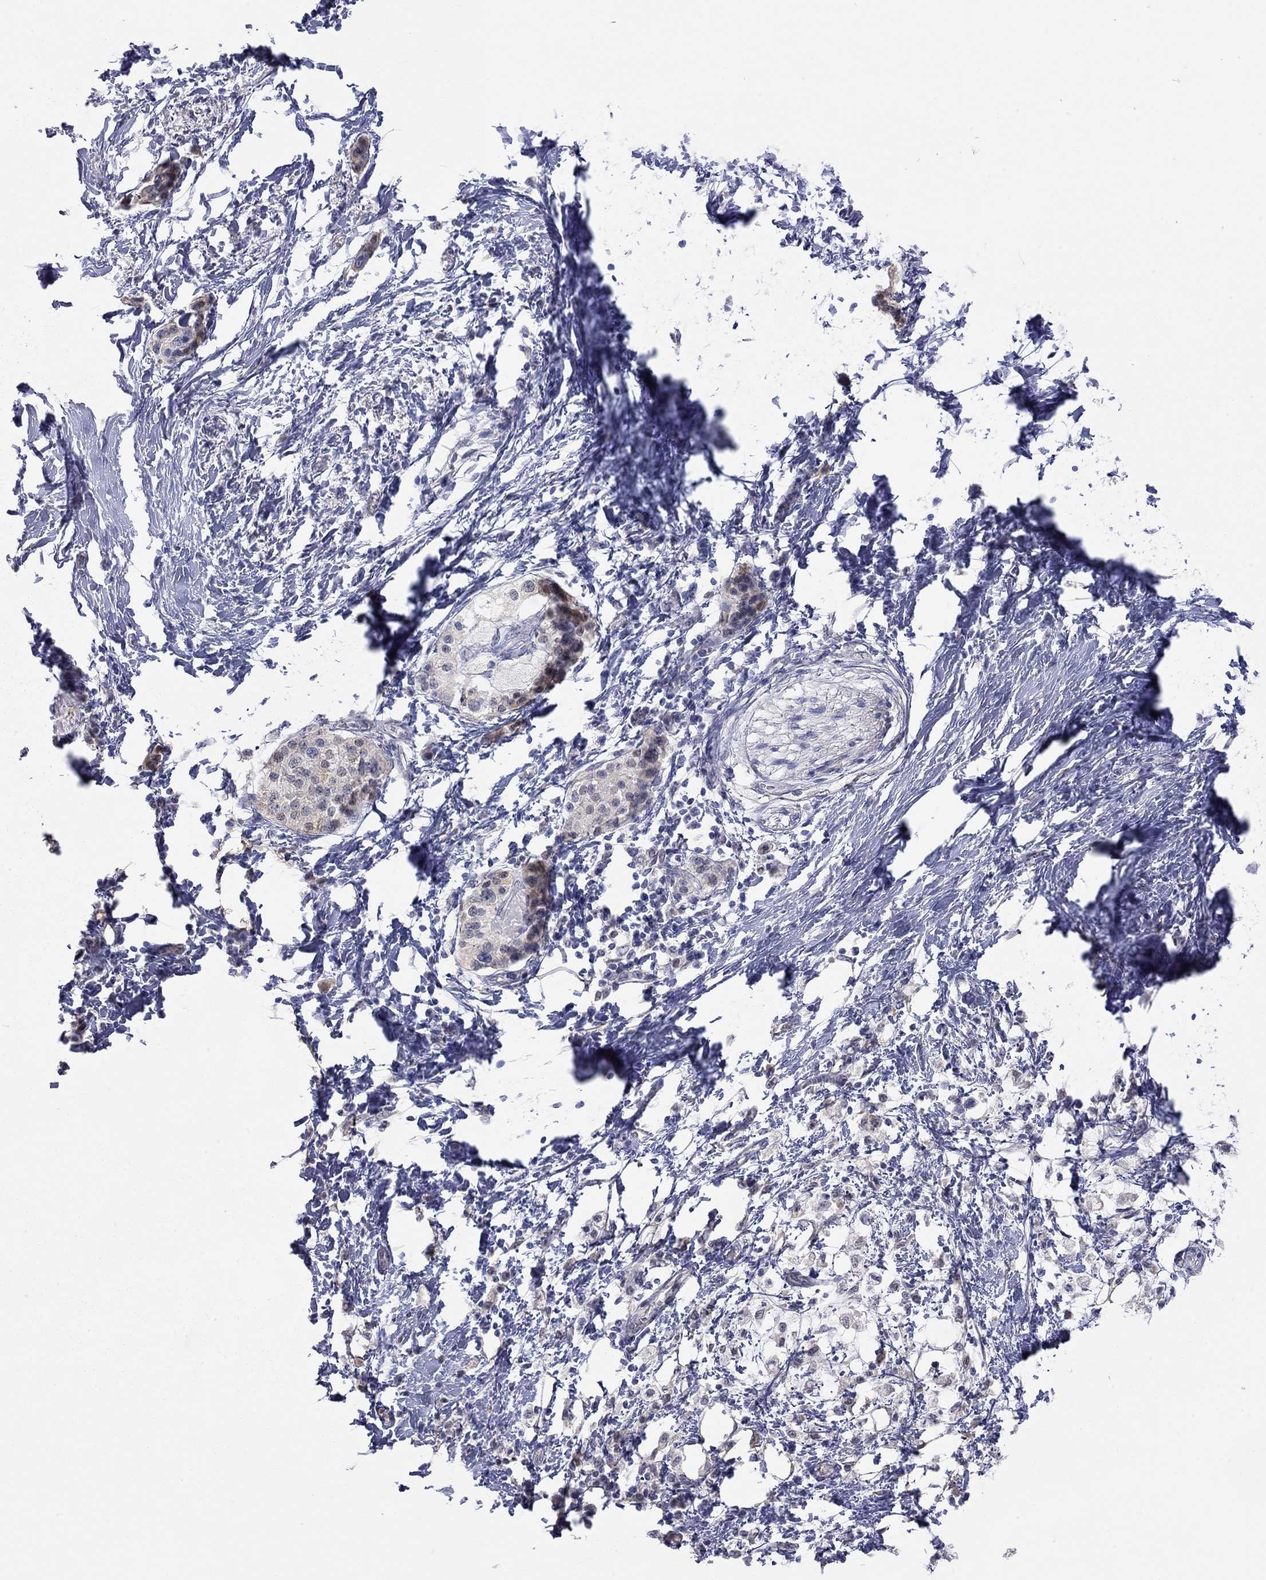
{"staining": {"intensity": "negative", "quantity": "none", "location": "none"}, "tissue": "pancreatic cancer", "cell_type": "Tumor cells", "image_type": "cancer", "snomed": [{"axis": "morphology", "description": "Normal tissue, NOS"}, {"axis": "morphology", "description": "Adenocarcinoma, NOS"}, {"axis": "topography", "description": "Pancreas"}, {"axis": "topography", "description": "Duodenum"}], "caption": "Immunohistochemistry (IHC) image of human pancreatic cancer (adenocarcinoma) stained for a protein (brown), which shows no staining in tumor cells.", "gene": "PAPSS2", "patient": {"sex": "female", "age": 60}}